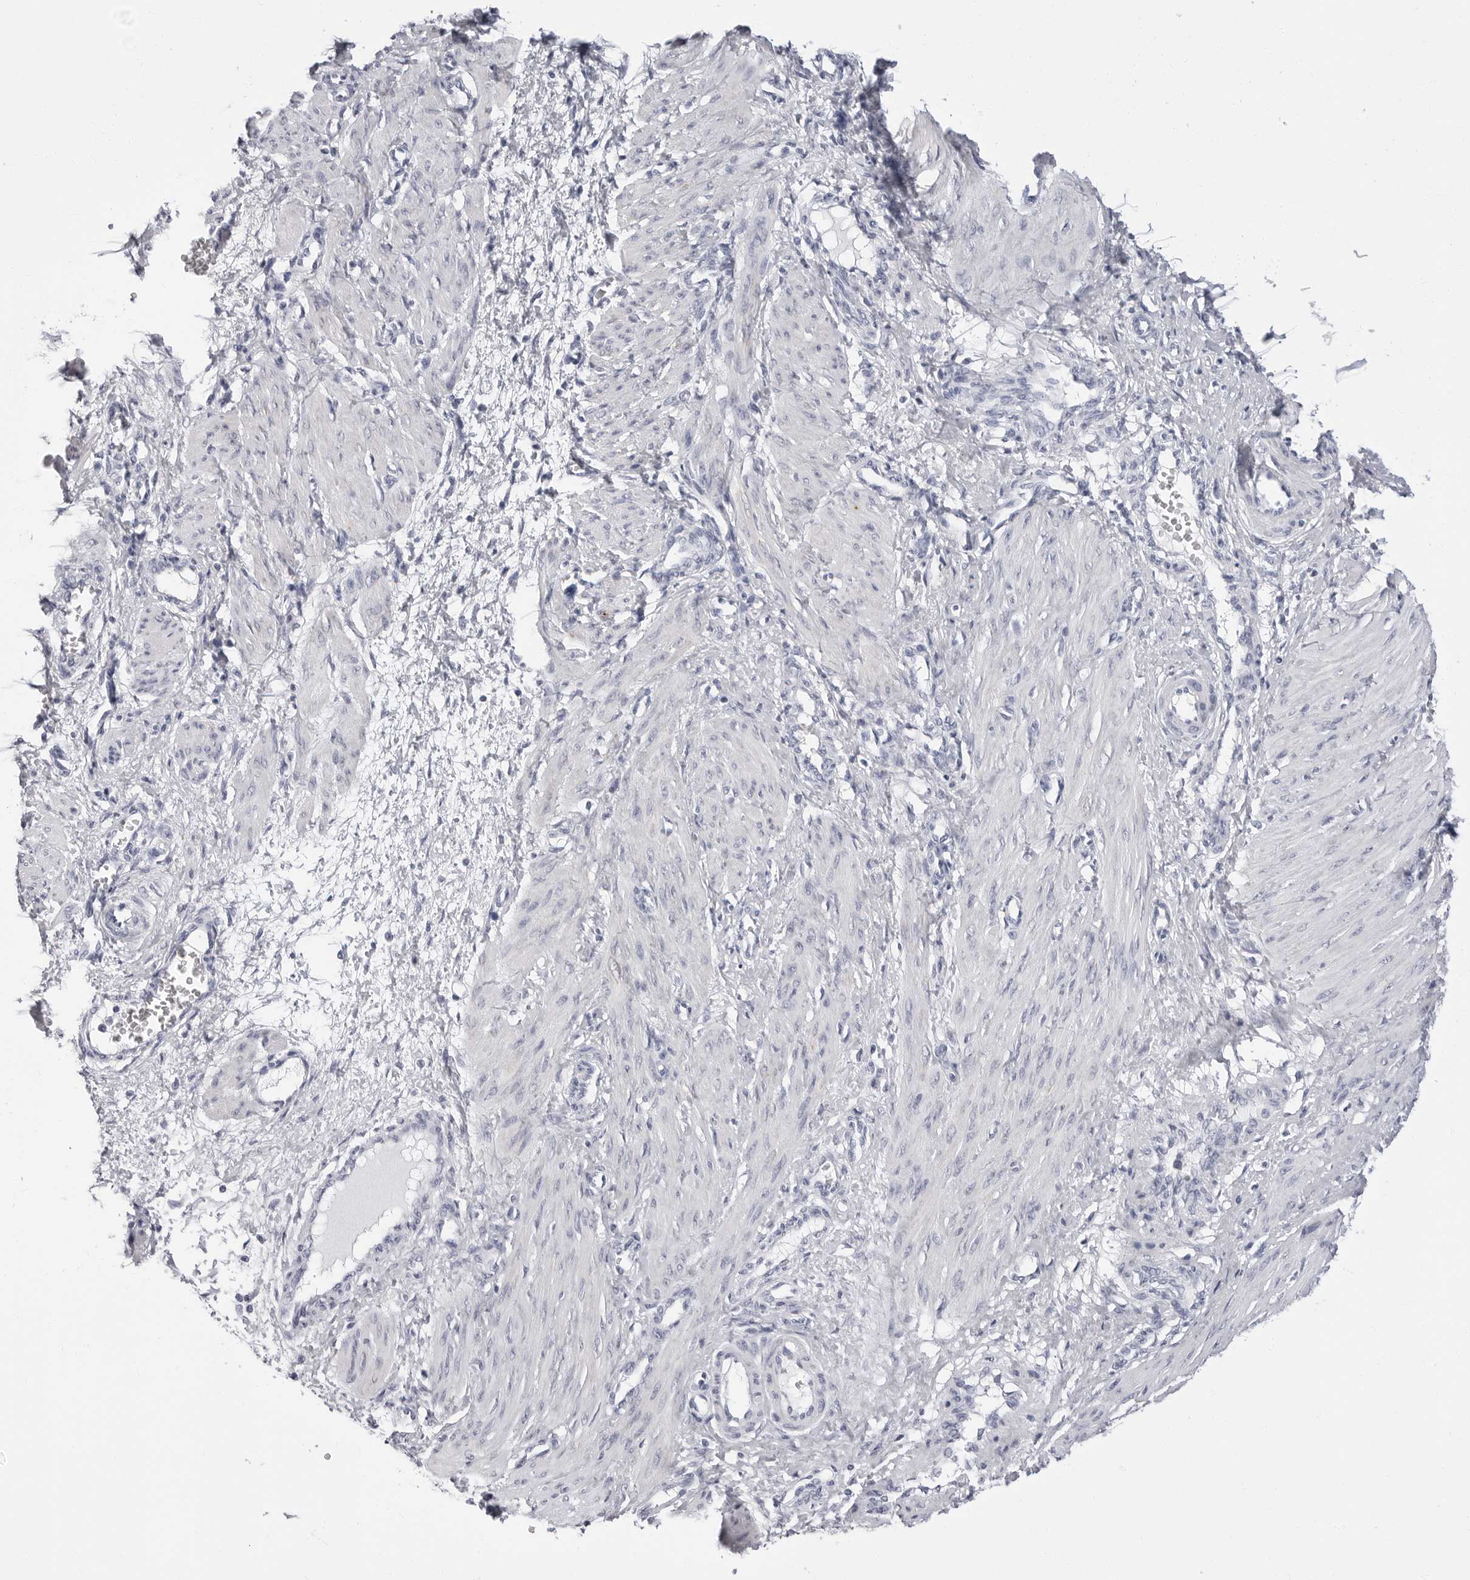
{"staining": {"intensity": "negative", "quantity": "none", "location": "none"}, "tissue": "smooth muscle", "cell_type": "Smooth muscle cells", "image_type": "normal", "snomed": [{"axis": "morphology", "description": "Normal tissue, NOS"}, {"axis": "topography", "description": "Endometrium"}], "caption": "This is a histopathology image of immunohistochemistry staining of normal smooth muscle, which shows no staining in smooth muscle cells. (Brightfield microscopy of DAB (3,3'-diaminobenzidine) IHC at high magnification).", "gene": "ERICH3", "patient": {"sex": "female", "age": 33}}